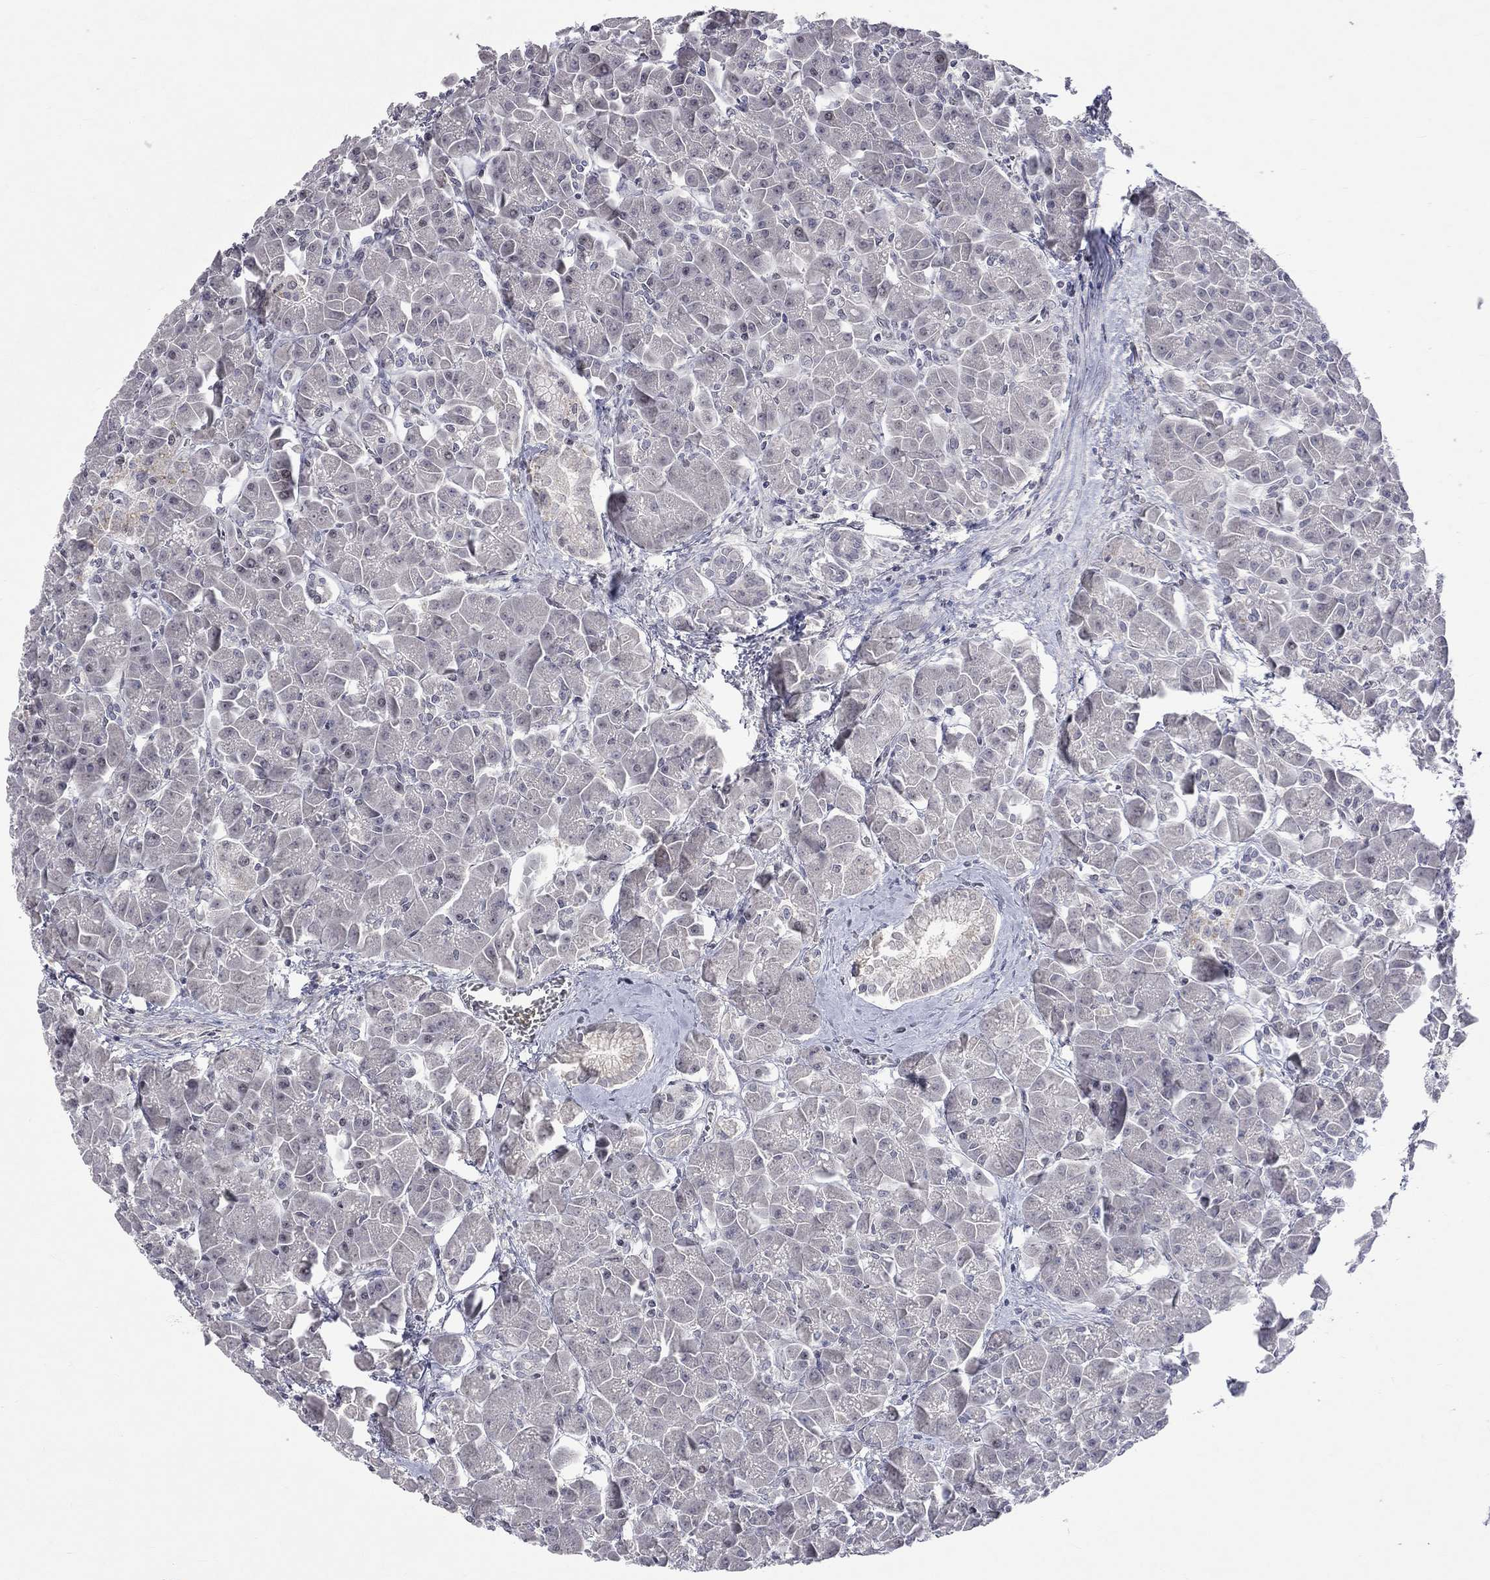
{"staining": {"intensity": "negative", "quantity": "none", "location": "none"}, "tissue": "pancreas", "cell_type": "Exocrine glandular cells", "image_type": "normal", "snomed": [{"axis": "morphology", "description": "Normal tissue, NOS"}, {"axis": "topography", "description": "Pancreas"}], "caption": "A photomicrograph of human pancreas is negative for staining in exocrine glandular cells. (DAB (3,3'-diaminobenzidine) immunohistochemistry, high magnification).", "gene": "TMEM143", "patient": {"sex": "male", "age": 70}}